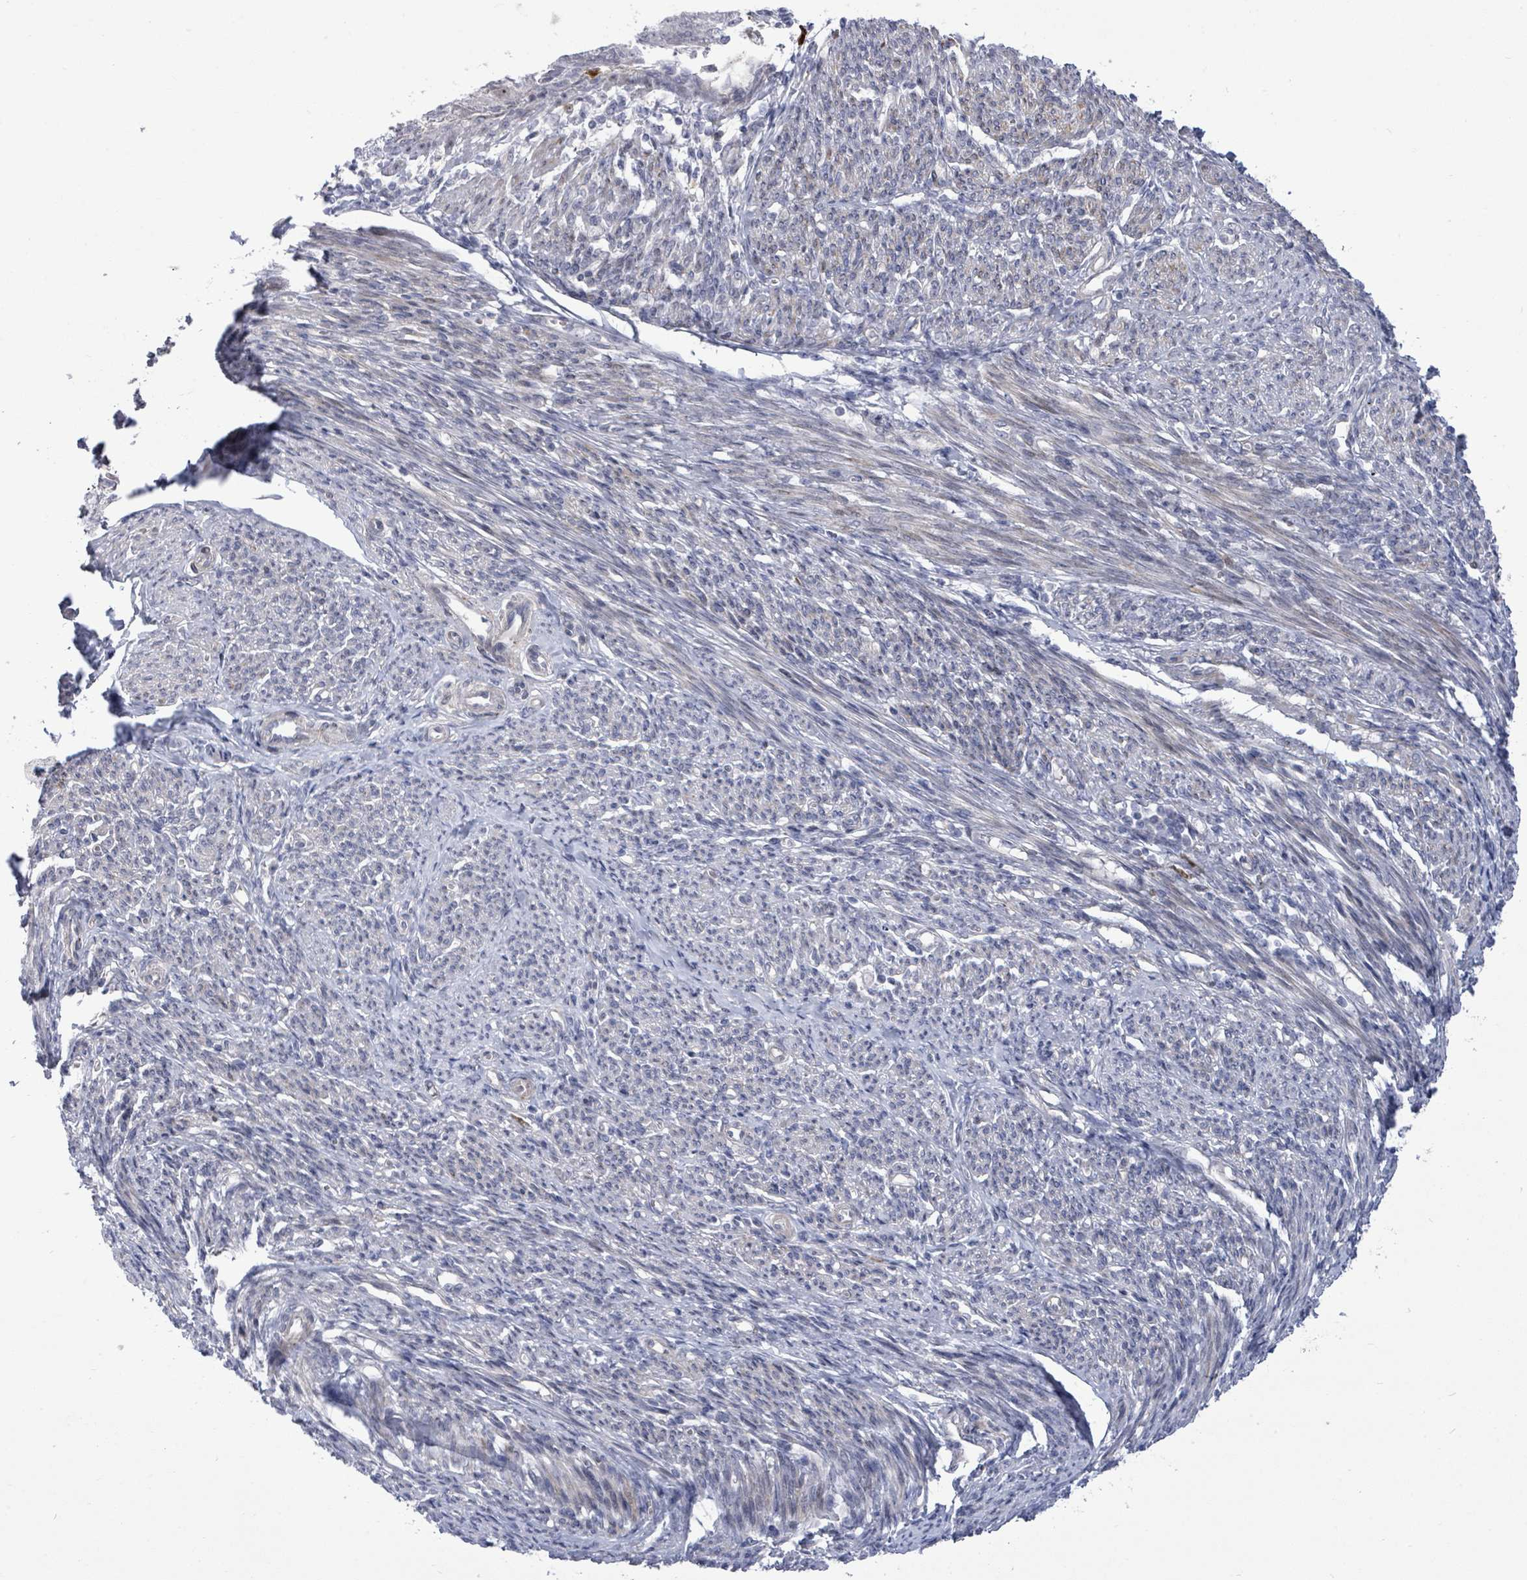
{"staining": {"intensity": "negative", "quantity": "none", "location": "none"}, "tissue": "endometrial cancer", "cell_type": "Tumor cells", "image_type": "cancer", "snomed": [{"axis": "morphology", "description": "Adenocarcinoma, NOS"}, {"axis": "topography", "description": "Endometrium"}], "caption": "IHC image of neoplastic tissue: human endometrial cancer stained with DAB demonstrates no significant protein expression in tumor cells.", "gene": "CT45A5", "patient": {"sex": "female", "age": 62}}